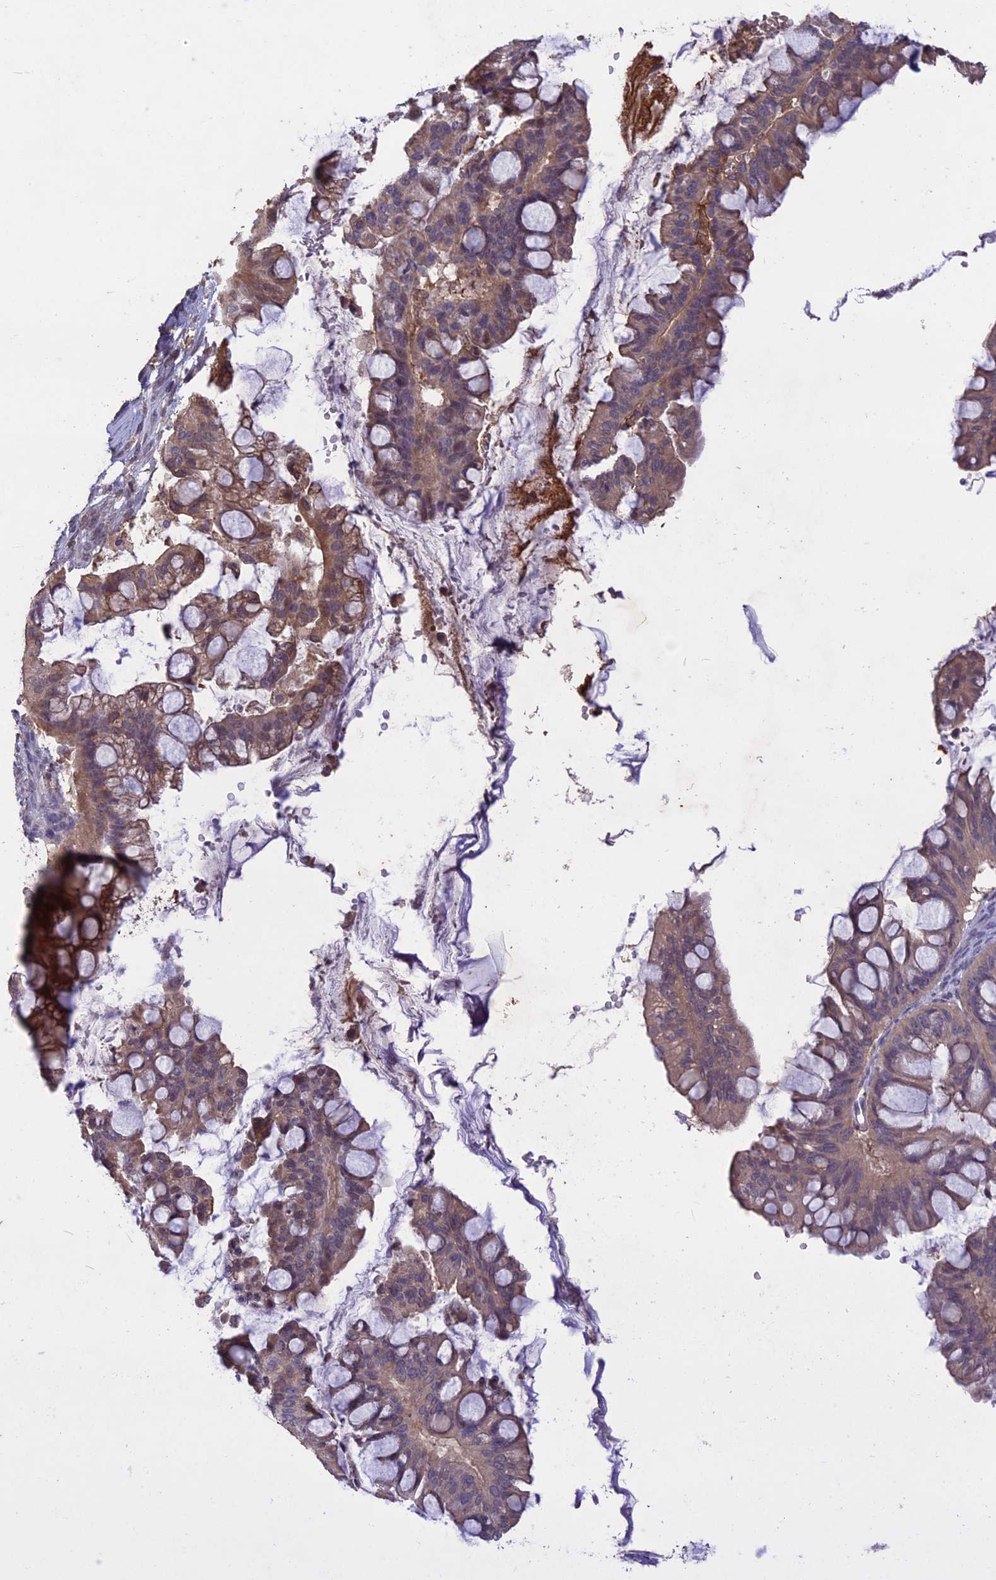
{"staining": {"intensity": "weak", "quantity": "25%-75%", "location": "cytoplasmic/membranous"}, "tissue": "ovarian cancer", "cell_type": "Tumor cells", "image_type": "cancer", "snomed": [{"axis": "morphology", "description": "Cystadenocarcinoma, mucinous, NOS"}, {"axis": "topography", "description": "Ovary"}], "caption": "This micrograph exhibits immunohistochemistry (IHC) staining of human ovarian cancer, with low weak cytoplasmic/membranous expression in approximately 25%-75% of tumor cells.", "gene": "ADO", "patient": {"sex": "female", "age": 73}}